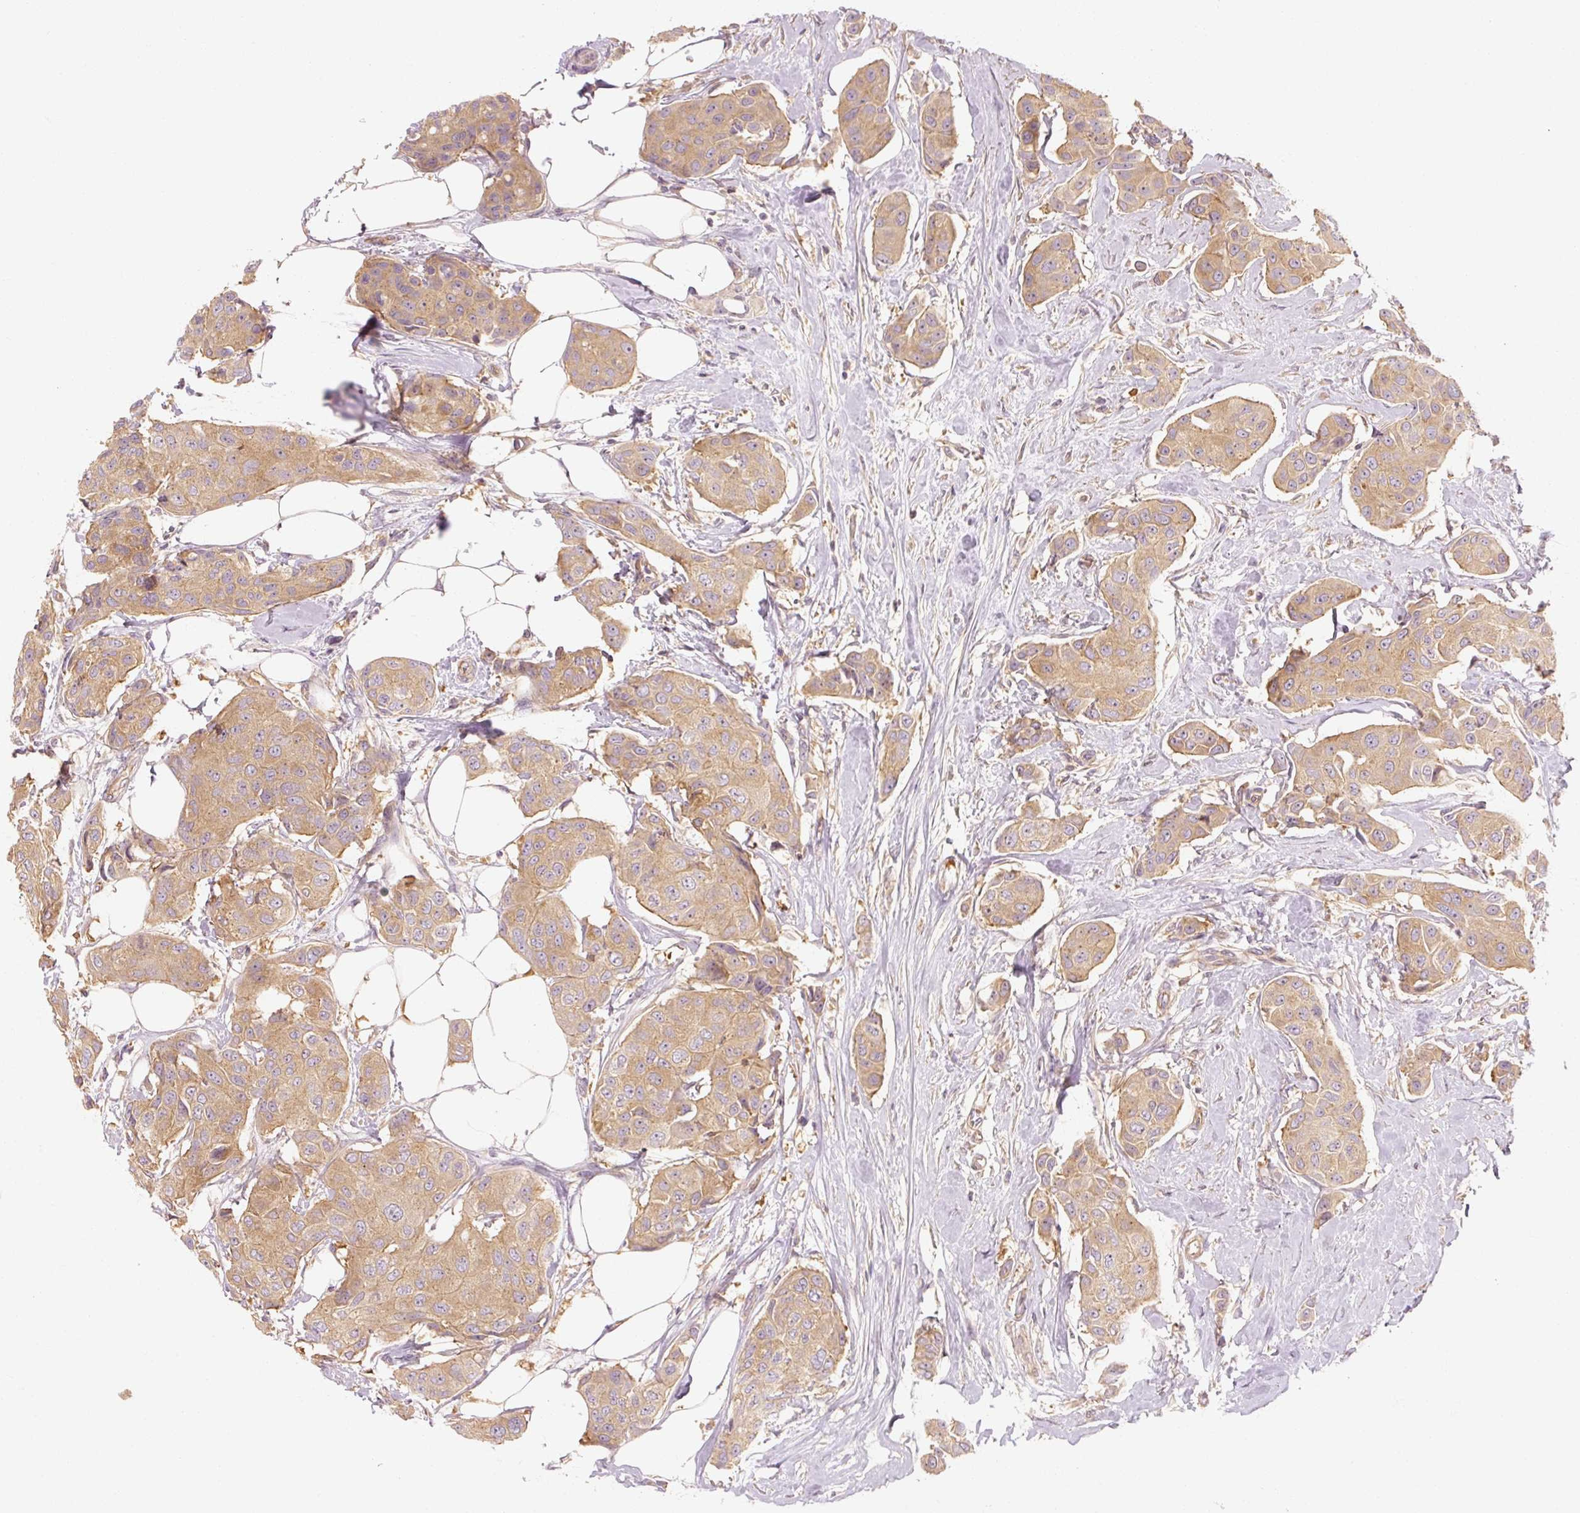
{"staining": {"intensity": "moderate", "quantity": ">75%", "location": "cytoplasmic/membranous"}, "tissue": "breast cancer", "cell_type": "Tumor cells", "image_type": "cancer", "snomed": [{"axis": "morphology", "description": "Duct carcinoma"}, {"axis": "topography", "description": "Breast"}, {"axis": "topography", "description": "Lymph node"}], "caption": "Tumor cells display moderate cytoplasmic/membranous expression in about >75% of cells in breast cancer.", "gene": "RB1CC1", "patient": {"sex": "female", "age": 80}}